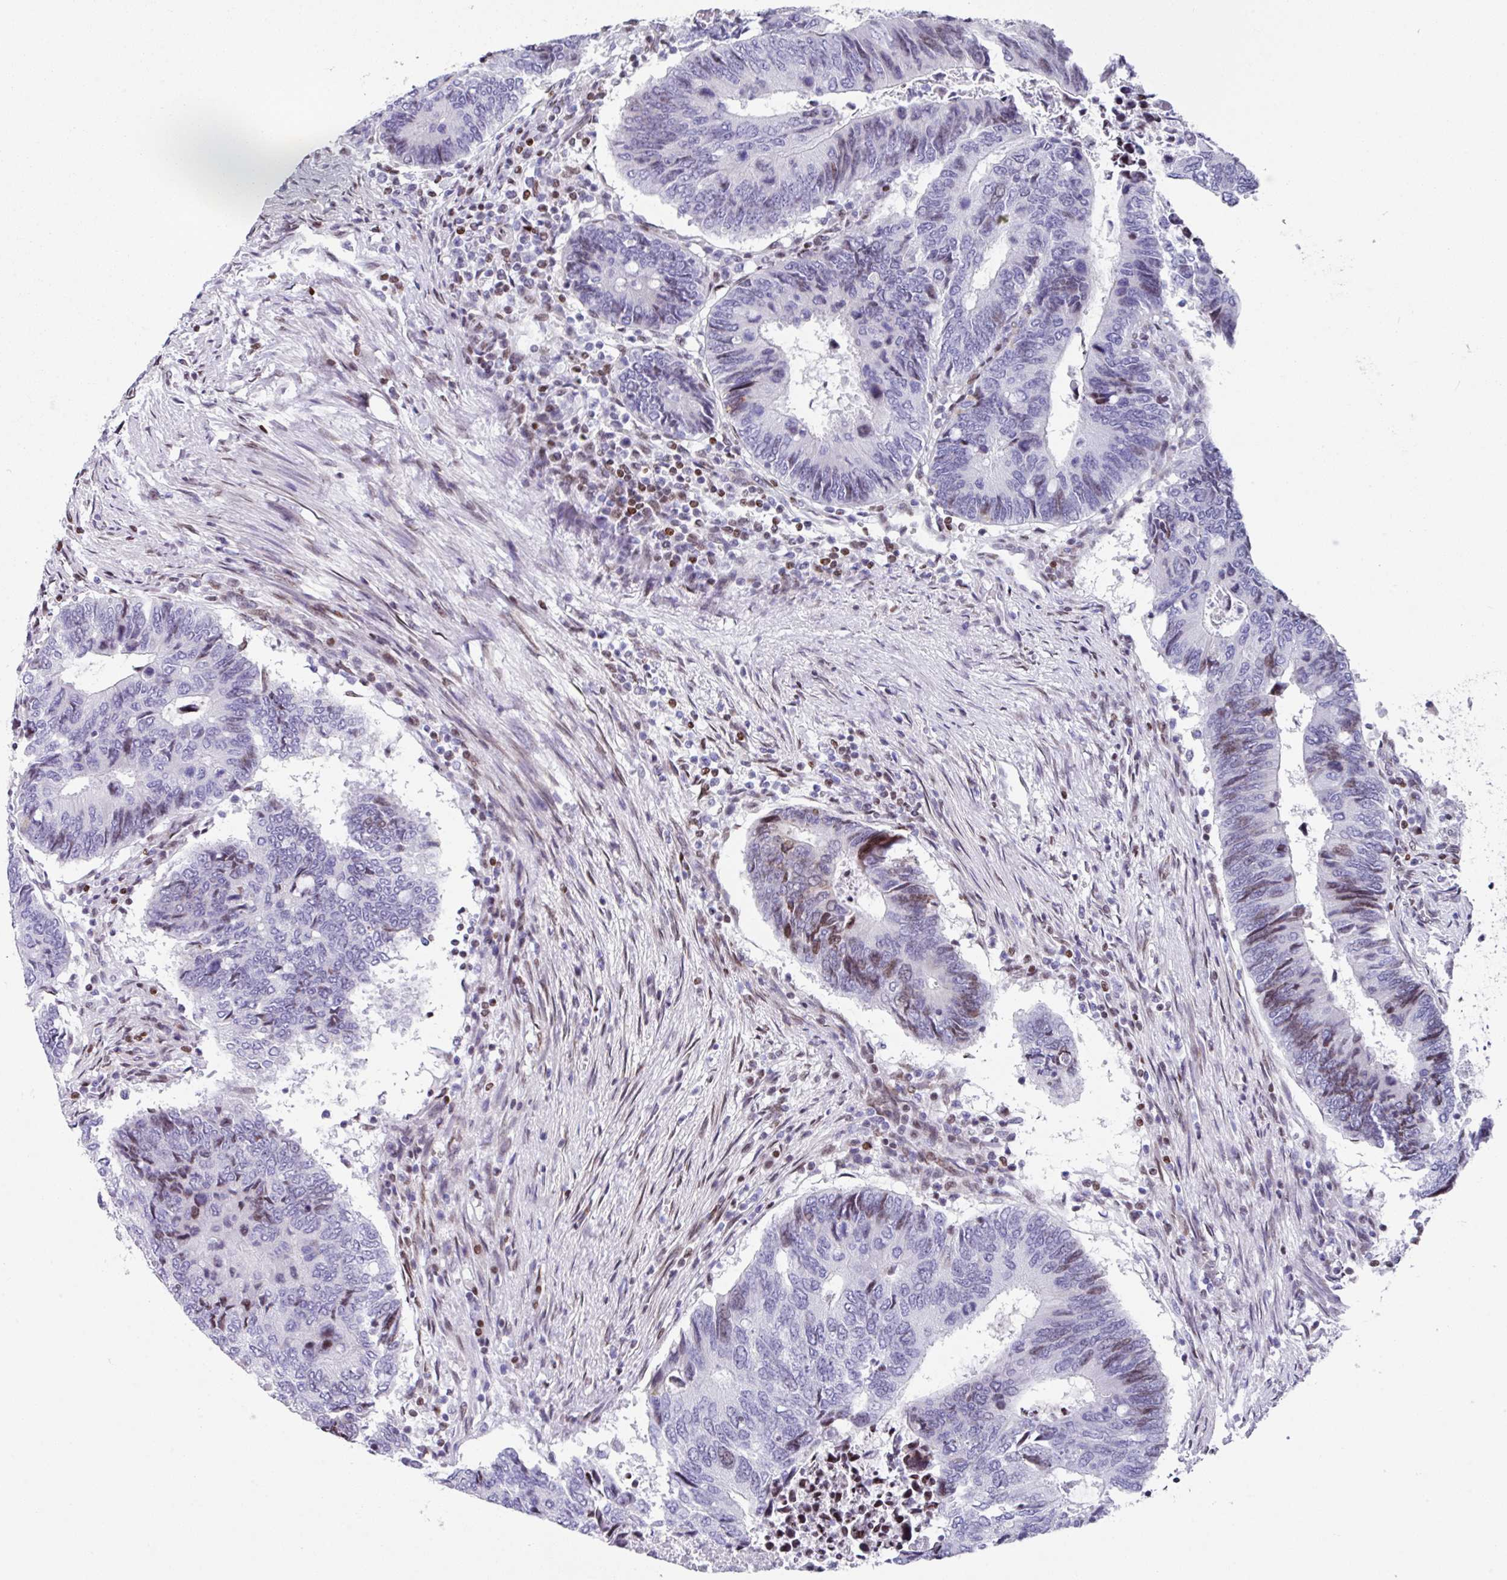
{"staining": {"intensity": "moderate", "quantity": "<25%", "location": "nuclear"}, "tissue": "colorectal cancer", "cell_type": "Tumor cells", "image_type": "cancer", "snomed": [{"axis": "morphology", "description": "Adenocarcinoma, NOS"}, {"axis": "topography", "description": "Colon"}], "caption": "Approximately <25% of tumor cells in colorectal adenocarcinoma show moderate nuclear protein staining as visualized by brown immunohistochemical staining.", "gene": "TCF3", "patient": {"sex": "male", "age": 87}}